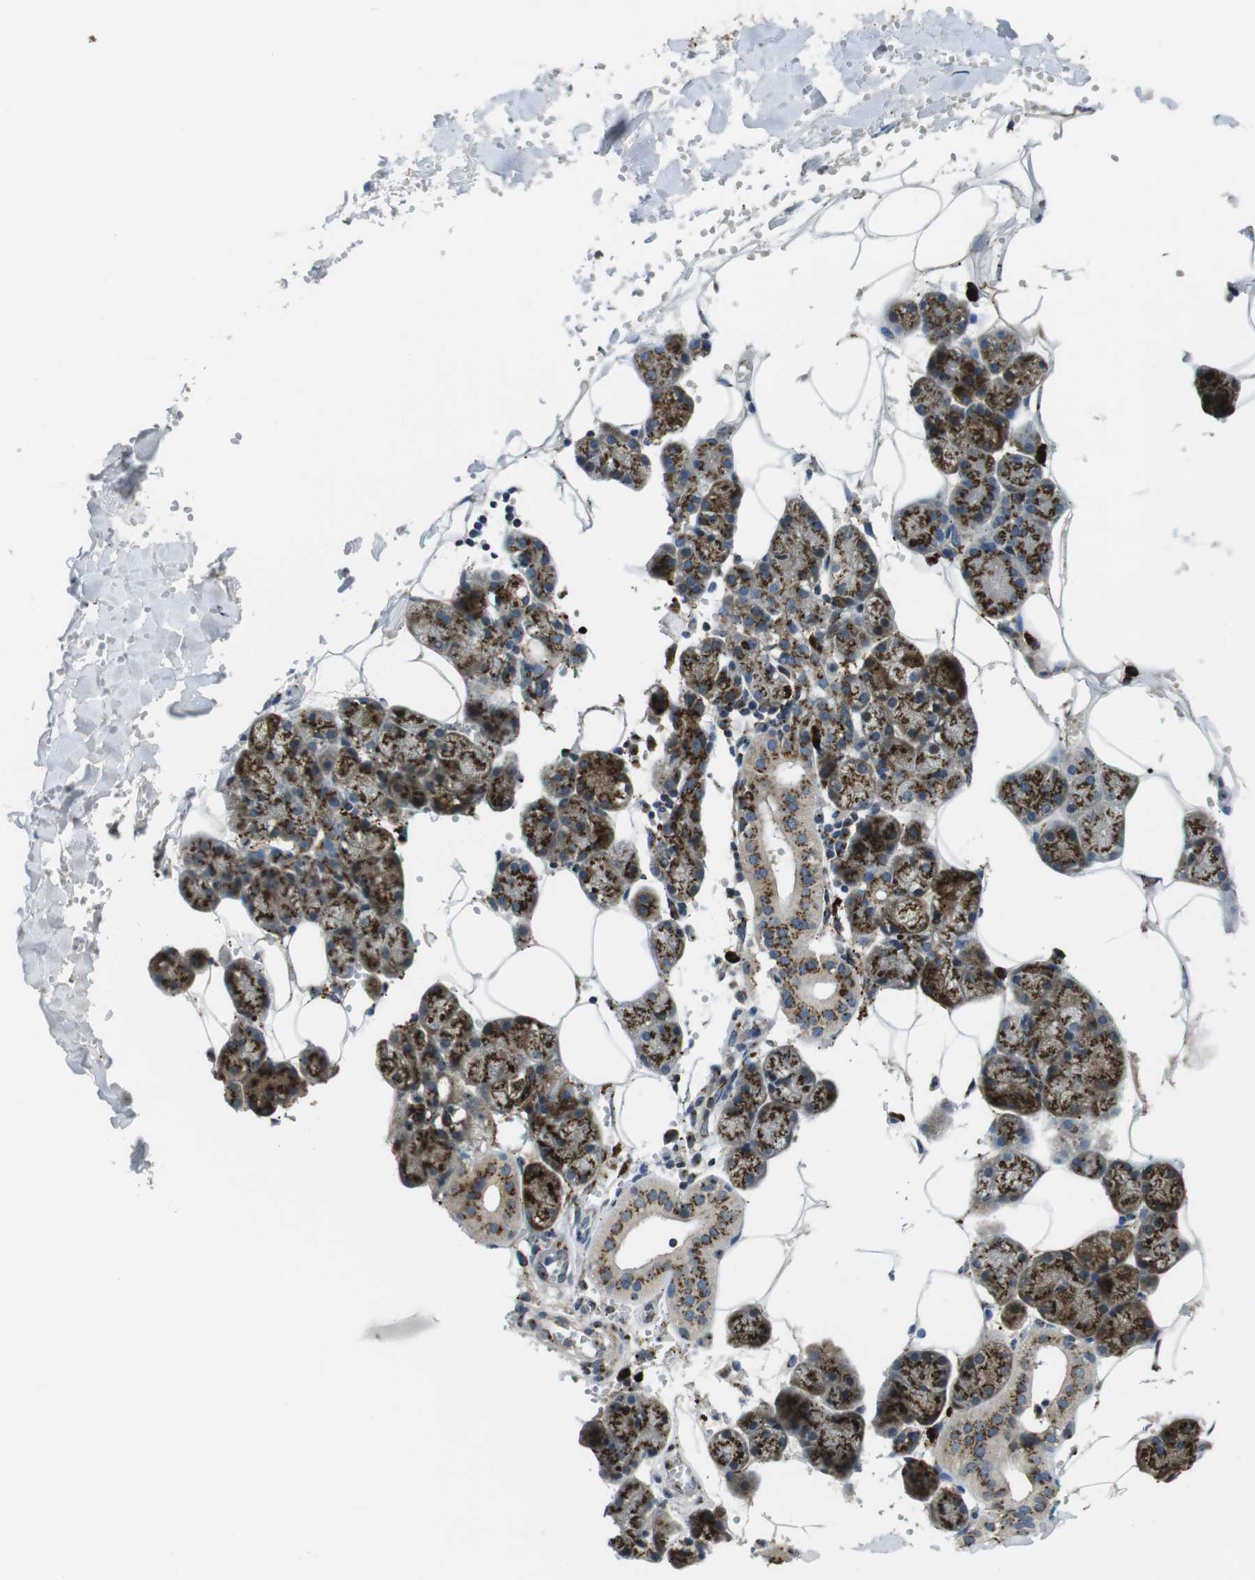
{"staining": {"intensity": "strong", "quantity": ">75%", "location": "cytoplasmic/membranous"}, "tissue": "salivary gland", "cell_type": "Glandular cells", "image_type": "normal", "snomed": [{"axis": "morphology", "description": "Normal tissue, NOS"}, {"axis": "topography", "description": "Salivary gland"}], "caption": "This is a micrograph of IHC staining of unremarkable salivary gland, which shows strong expression in the cytoplasmic/membranous of glandular cells.", "gene": "ZFPL1", "patient": {"sex": "male", "age": 62}}